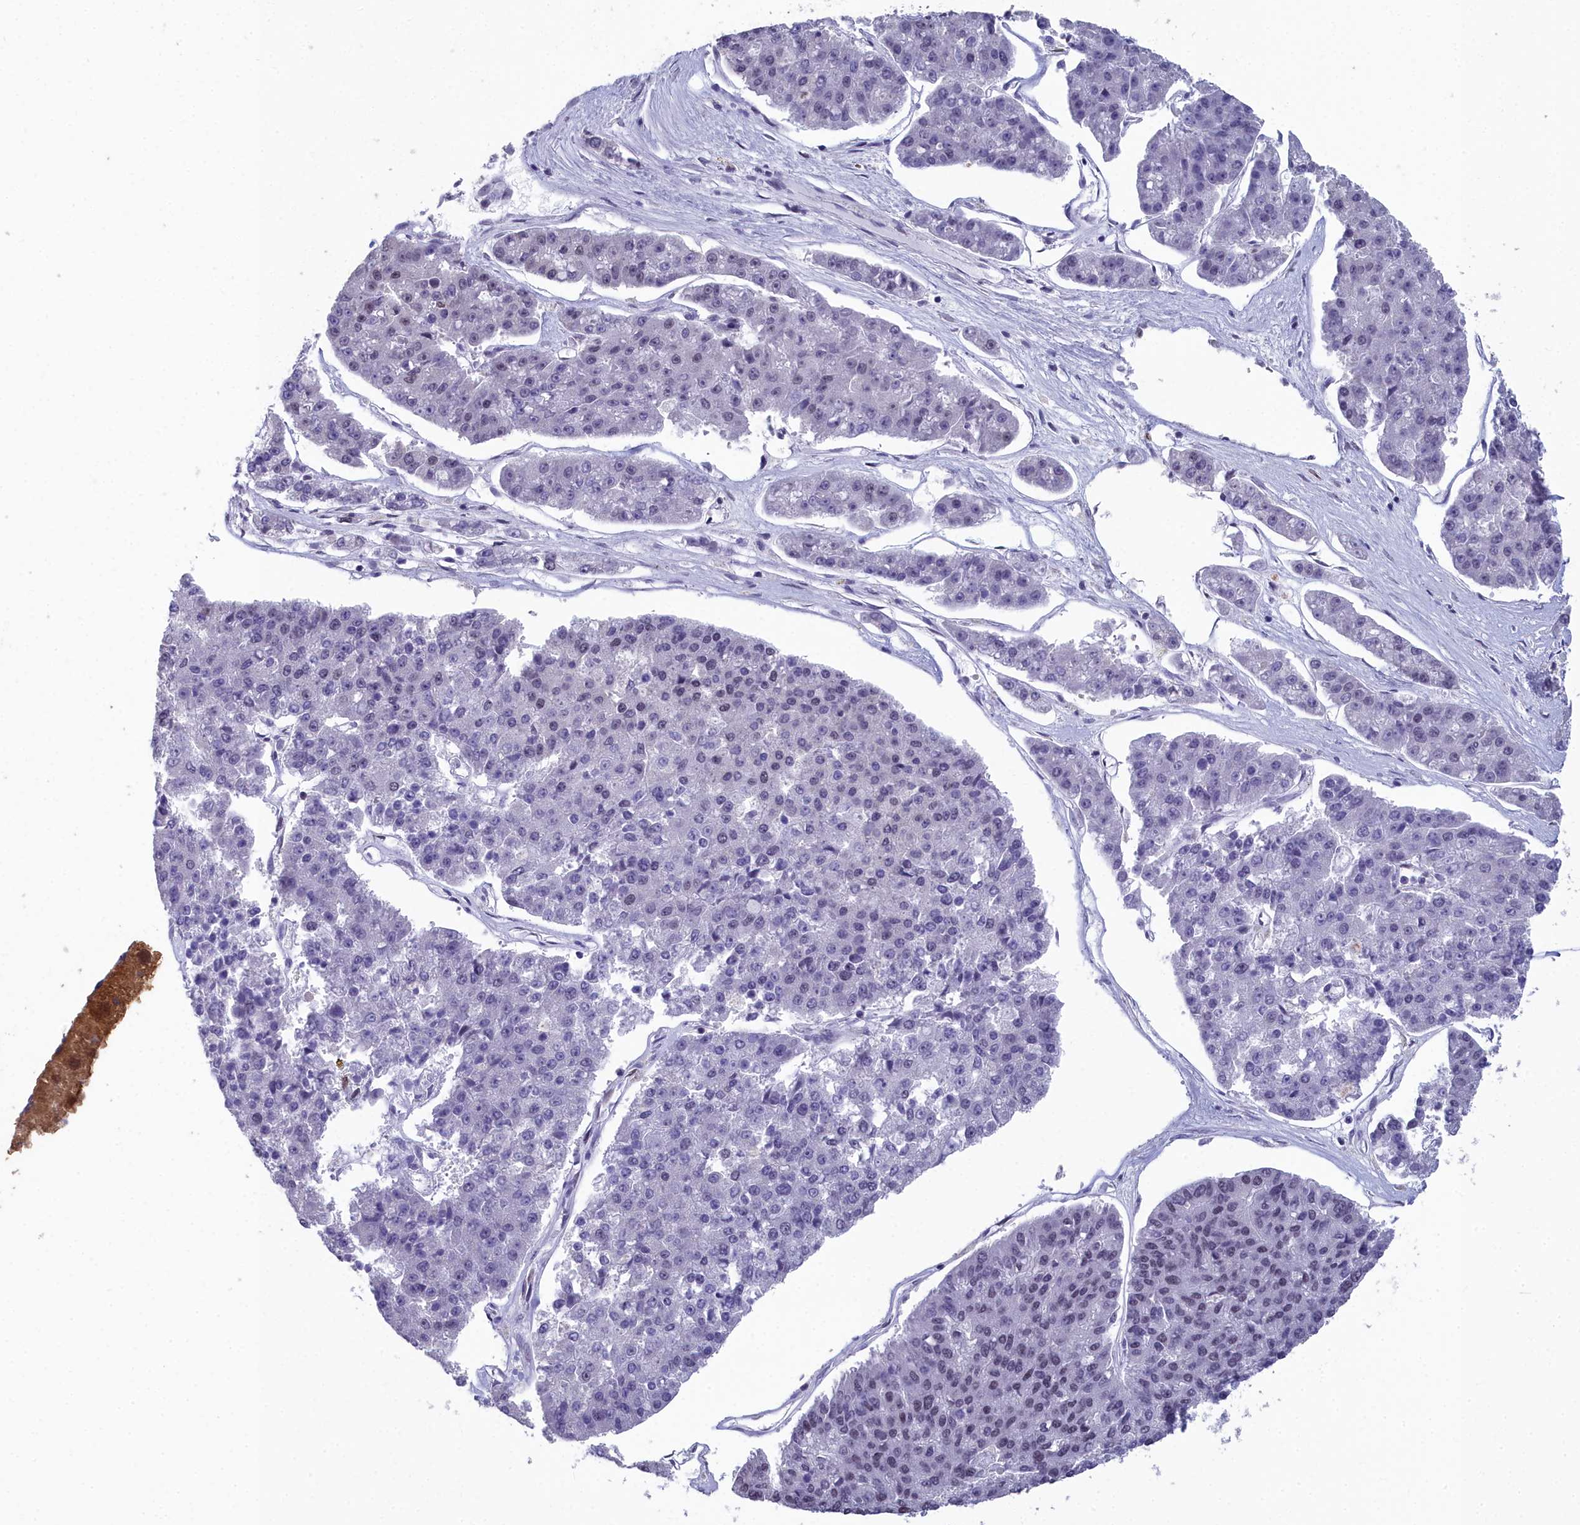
{"staining": {"intensity": "negative", "quantity": "none", "location": "none"}, "tissue": "pancreatic cancer", "cell_type": "Tumor cells", "image_type": "cancer", "snomed": [{"axis": "morphology", "description": "Adenocarcinoma, NOS"}, {"axis": "topography", "description": "Pancreas"}], "caption": "The histopathology image shows no significant positivity in tumor cells of pancreatic cancer.", "gene": "CCDC97", "patient": {"sex": "male", "age": 50}}